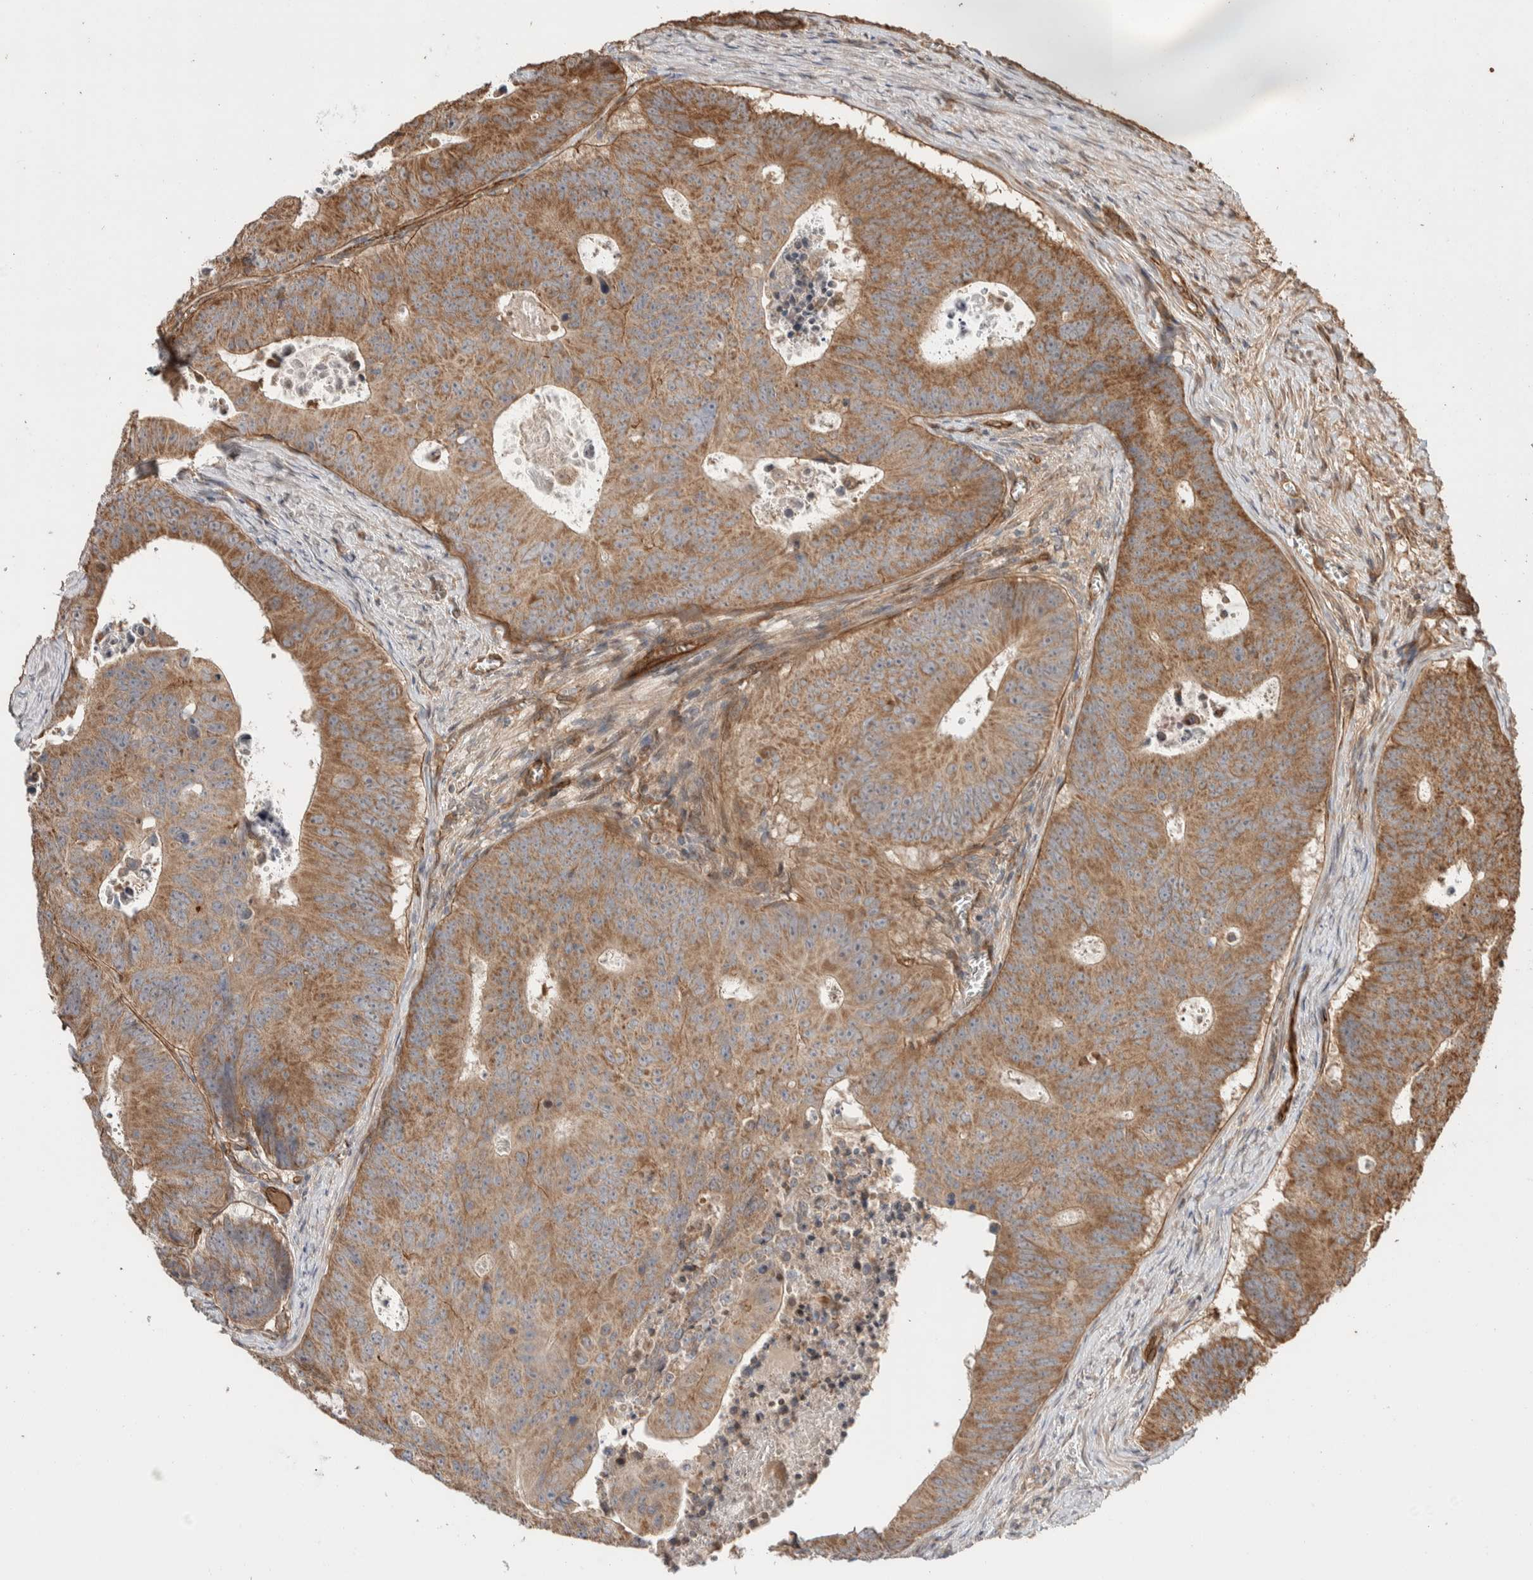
{"staining": {"intensity": "moderate", "quantity": ">75%", "location": "cytoplasmic/membranous"}, "tissue": "colorectal cancer", "cell_type": "Tumor cells", "image_type": "cancer", "snomed": [{"axis": "morphology", "description": "Adenocarcinoma, NOS"}, {"axis": "topography", "description": "Colon"}], "caption": "A medium amount of moderate cytoplasmic/membranous staining is present in about >75% of tumor cells in adenocarcinoma (colorectal) tissue.", "gene": "ERC1", "patient": {"sex": "male", "age": 87}}